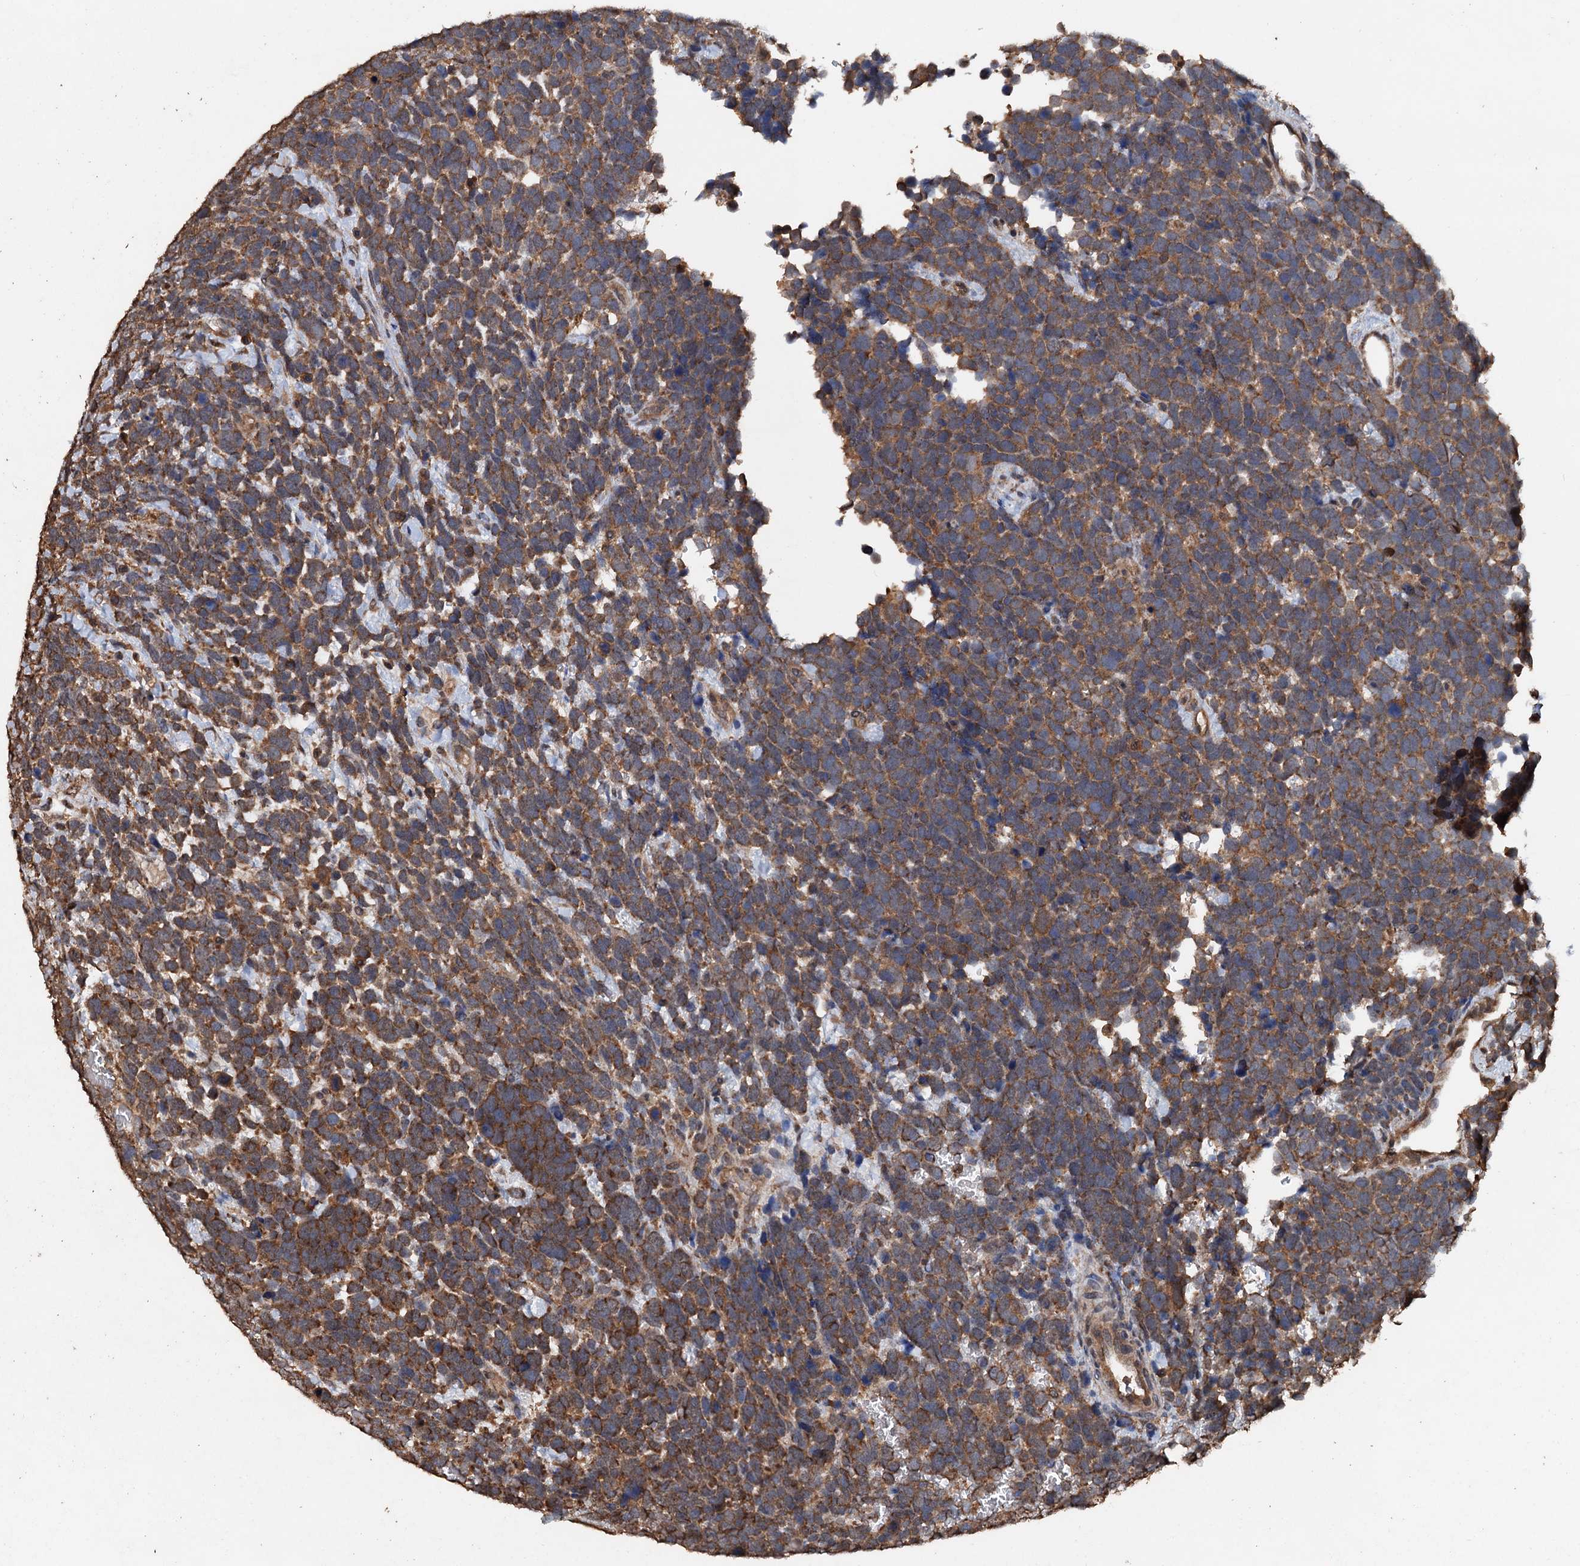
{"staining": {"intensity": "moderate", "quantity": ">75%", "location": "cytoplasmic/membranous"}, "tissue": "urothelial cancer", "cell_type": "Tumor cells", "image_type": "cancer", "snomed": [{"axis": "morphology", "description": "Urothelial carcinoma, High grade"}, {"axis": "topography", "description": "Urinary bladder"}], "caption": "This micrograph exhibits urothelial cancer stained with immunohistochemistry to label a protein in brown. The cytoplasmic/membranous of tumor cells show moderate positivity for the protein. Nuclei are counter-stained blue.", "gene": "PSMD9", "patient": {"sex": "female", "age": 82}}